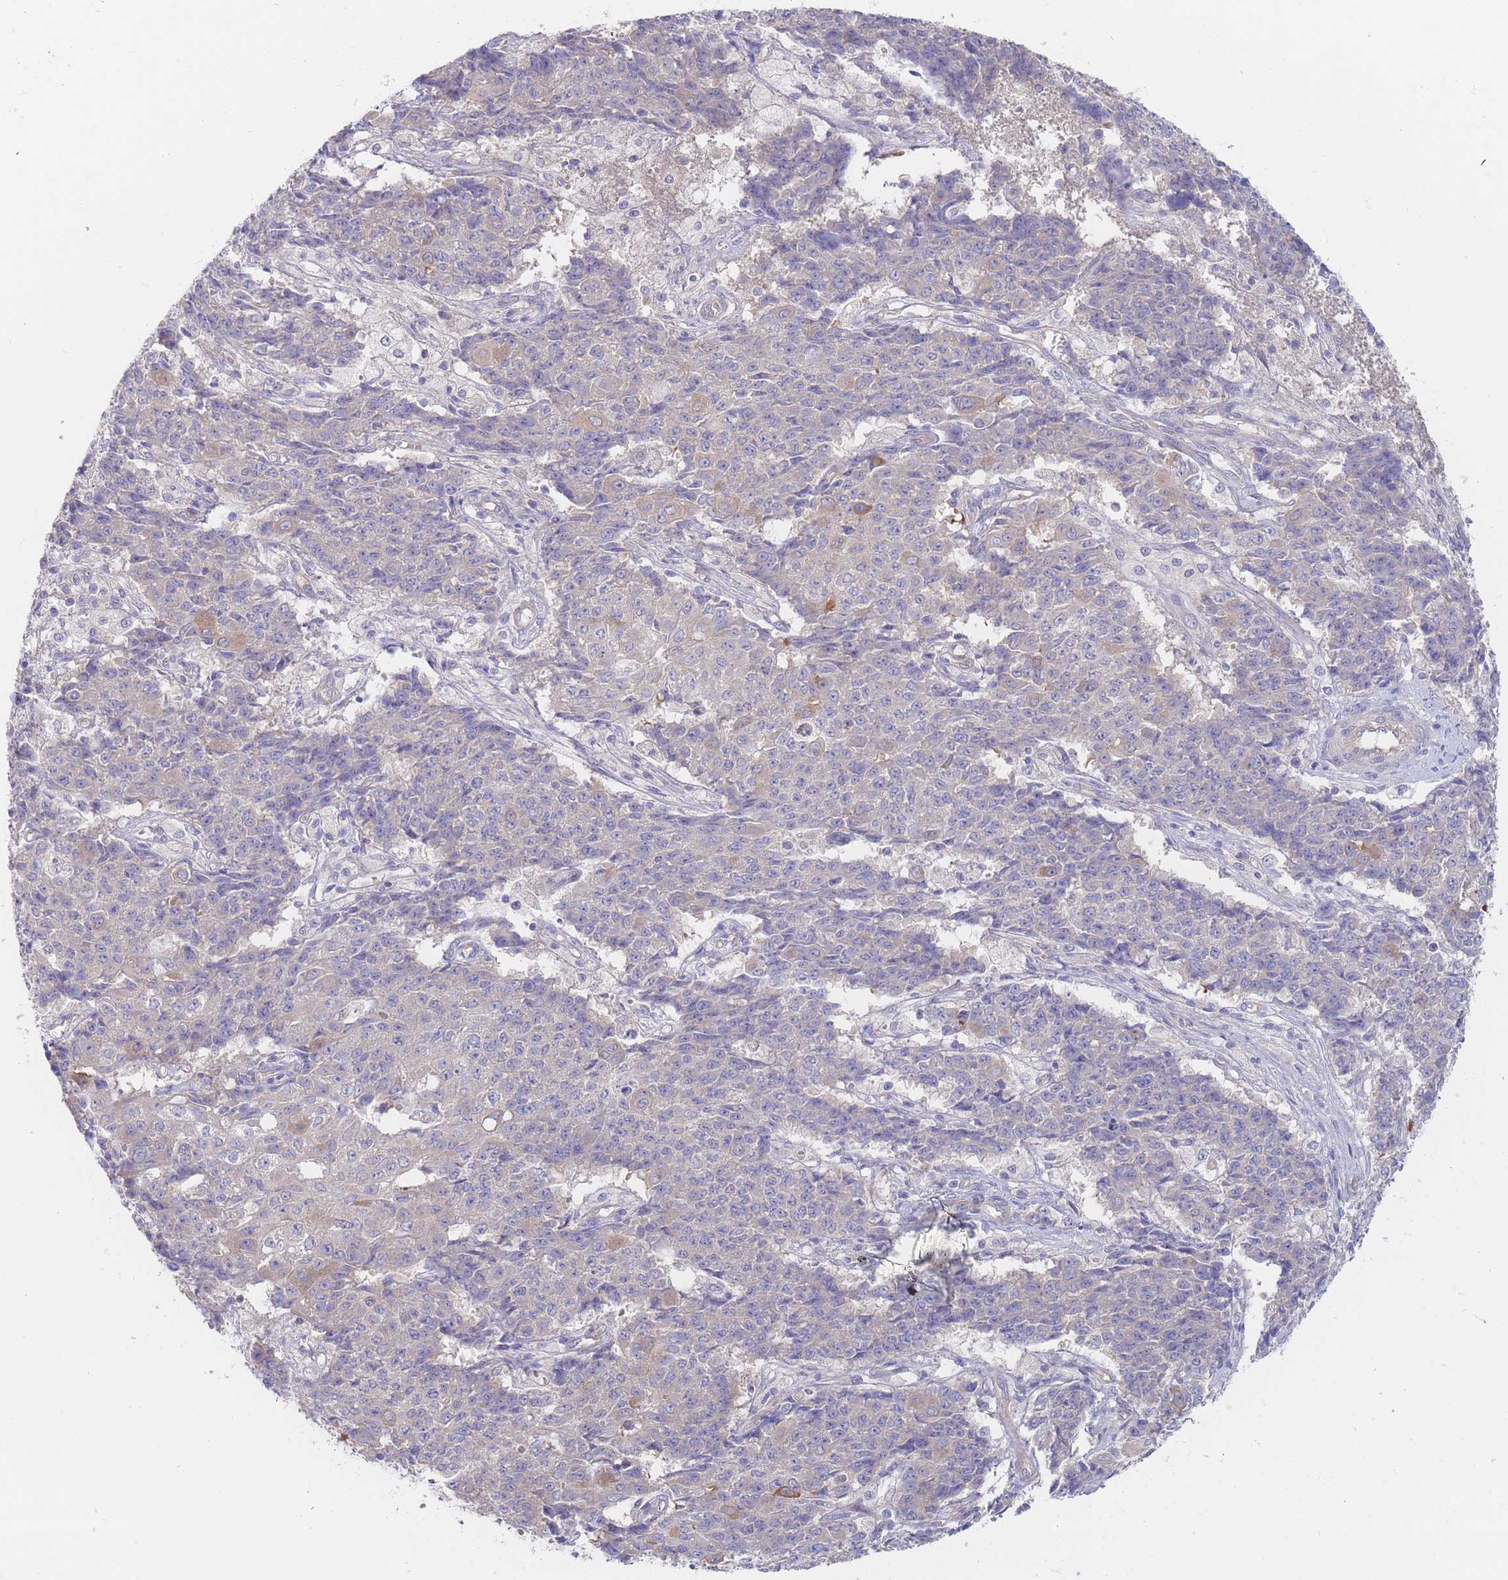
{"staining": {"intensity": "weak", "quantity": "<25%", "location": "cytoplasmic/membranous"}, "tissue": "ovarian cancer", "cell_type": "Tumor cells", "image_type": "cancer", "snomed": [{"axis": "morphology", "description": "Carcinoma, endometroid"}, {"axis": "topography", "description": "Ovary"}], "caption": "DAB immunohistochemical staining of human endometroid carcinoma (ovarian) exhibits no significant expression in tumor cells.", "gene": "ZNF281", "patient": {"sex": "female", "age": 42}}